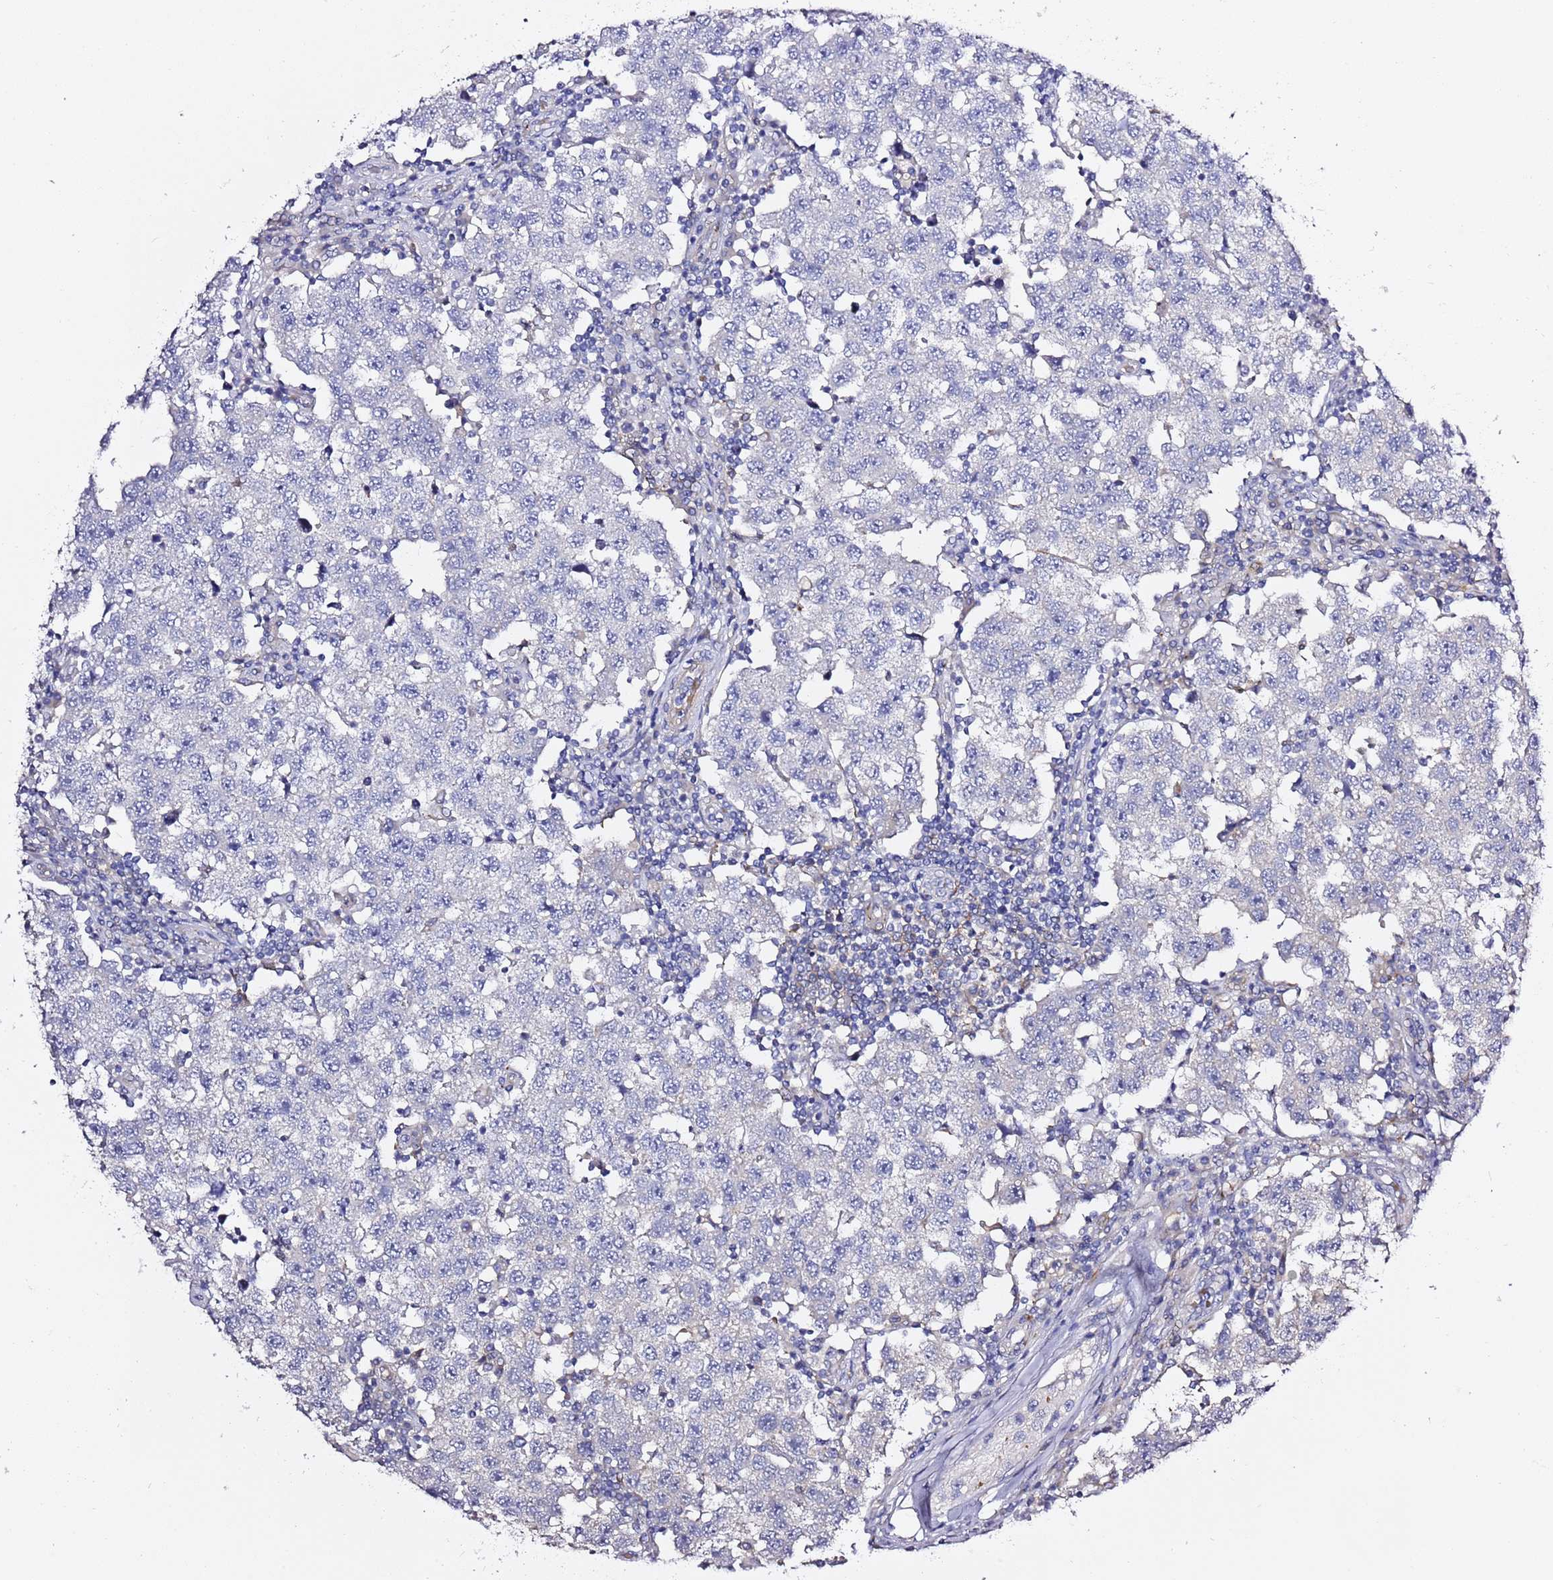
{"staining": {"intensity": "negative", "quantity": "none", "location": "none"}, "tissue": "testis cancer", "cell_type": "Tumor cells", "image_type": "cancer", "snomed": [{"axis": "morphology", "description": "Seminoma, NOS"}, {"axis": "topography", "description": "Testis"}], "caption": "This image is of testis cancer stained with IHC to label a protein in brown with the nuclei are counter-stained blue. There is no expression in tumor cells.", "gene": "RFK", "patient": {"sex": "male", "age": 34}}